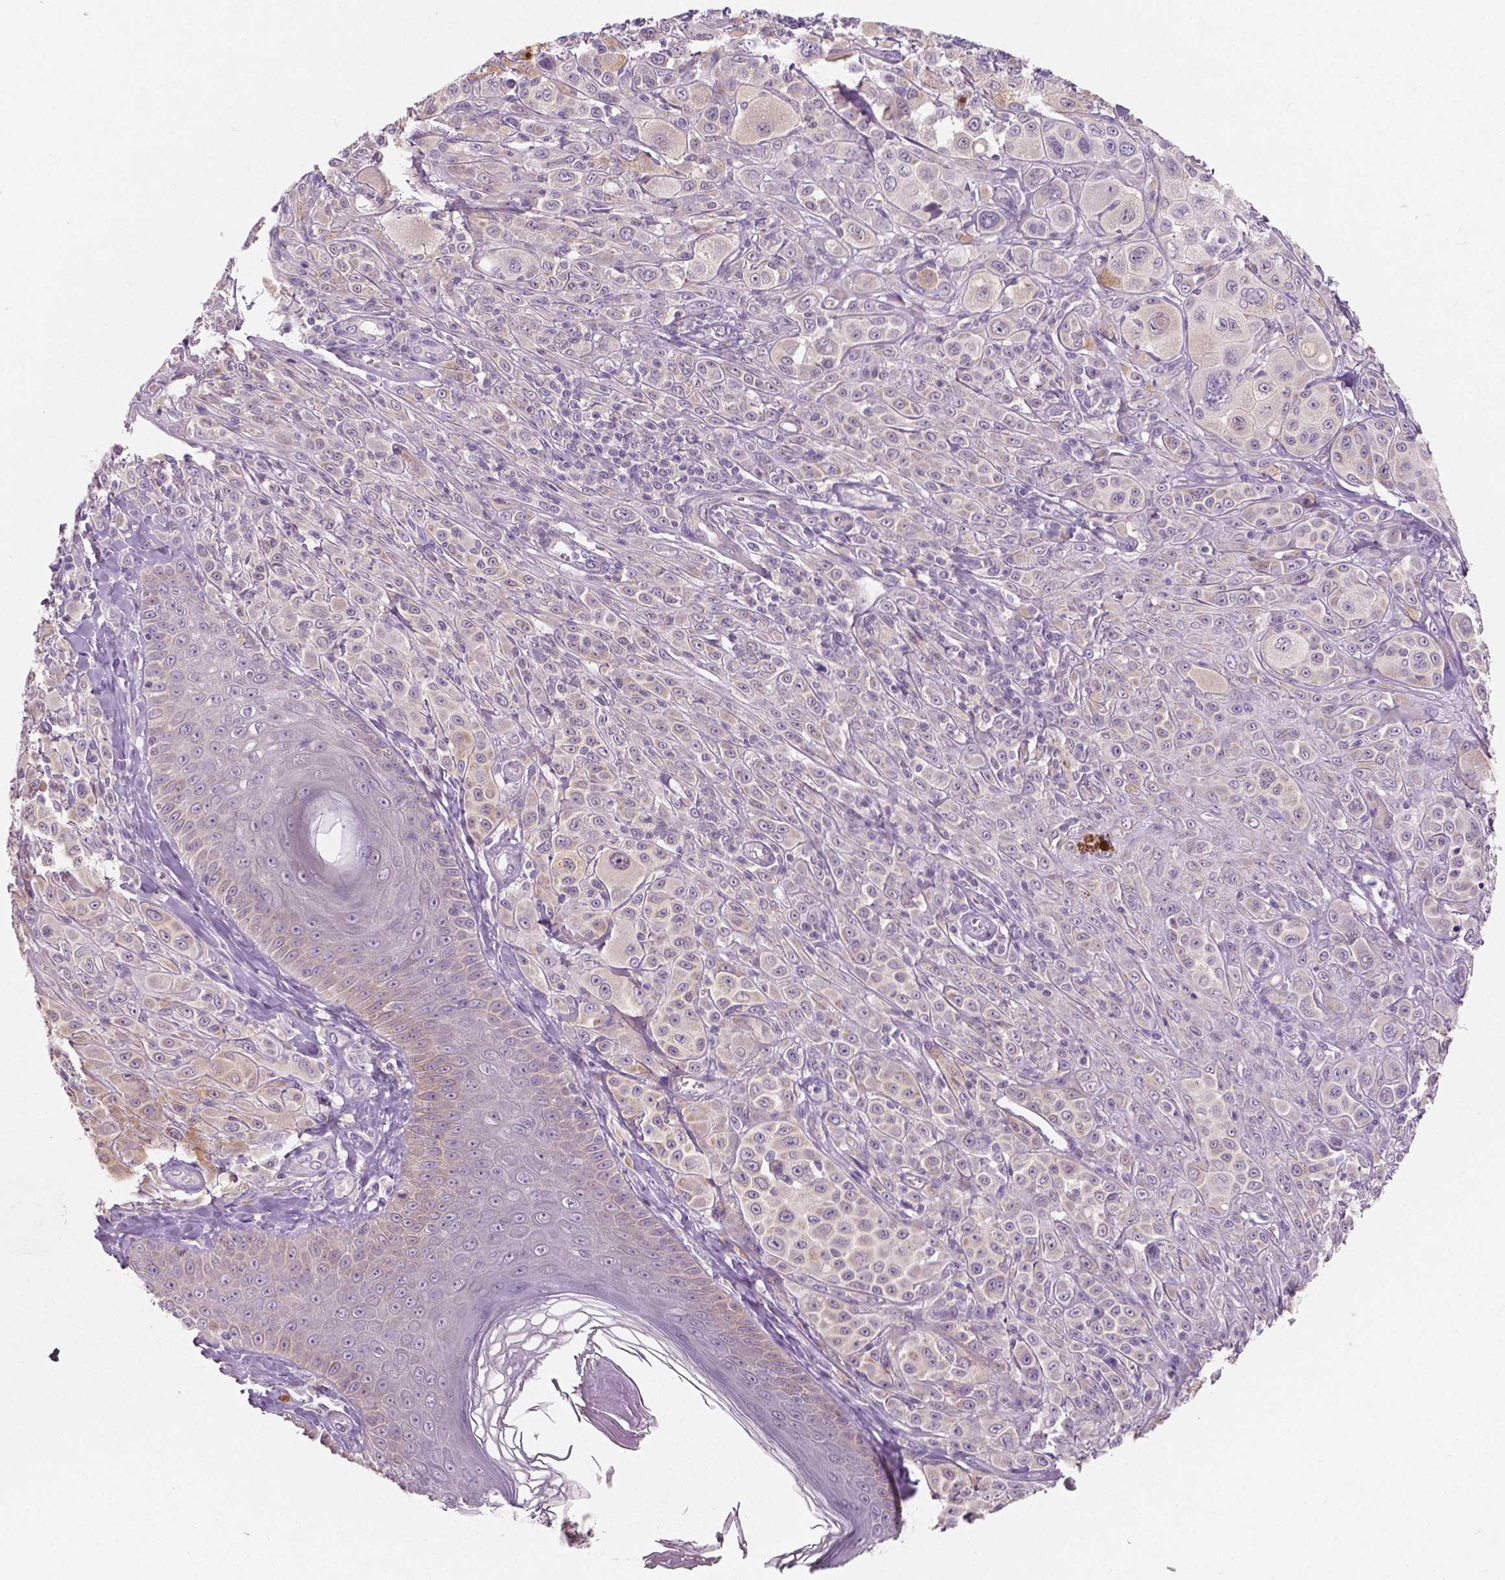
{"staining": {"intensity": "weak", "quantity": "<25%", "location": "cytoplasmic/membranous"}, "tissue": "melanoma", "cell_type": "Tumor cells", "image_type": "cancer", "snomed": [{"axis": "morphology", "description": "Malignant melanoma, NOS"}, {"axis": "topography", "description": "Skin"}], "caption": "Protein analysis of malignant melanoma shows no significant staining in tumor cells. (DAB (3,3'-diaminobenzidine) immunohistochemistry (IHC) with hematoxylin counter stain).", "gene": "LSM14B", "patient": {"sex": "male", "age": 67}}